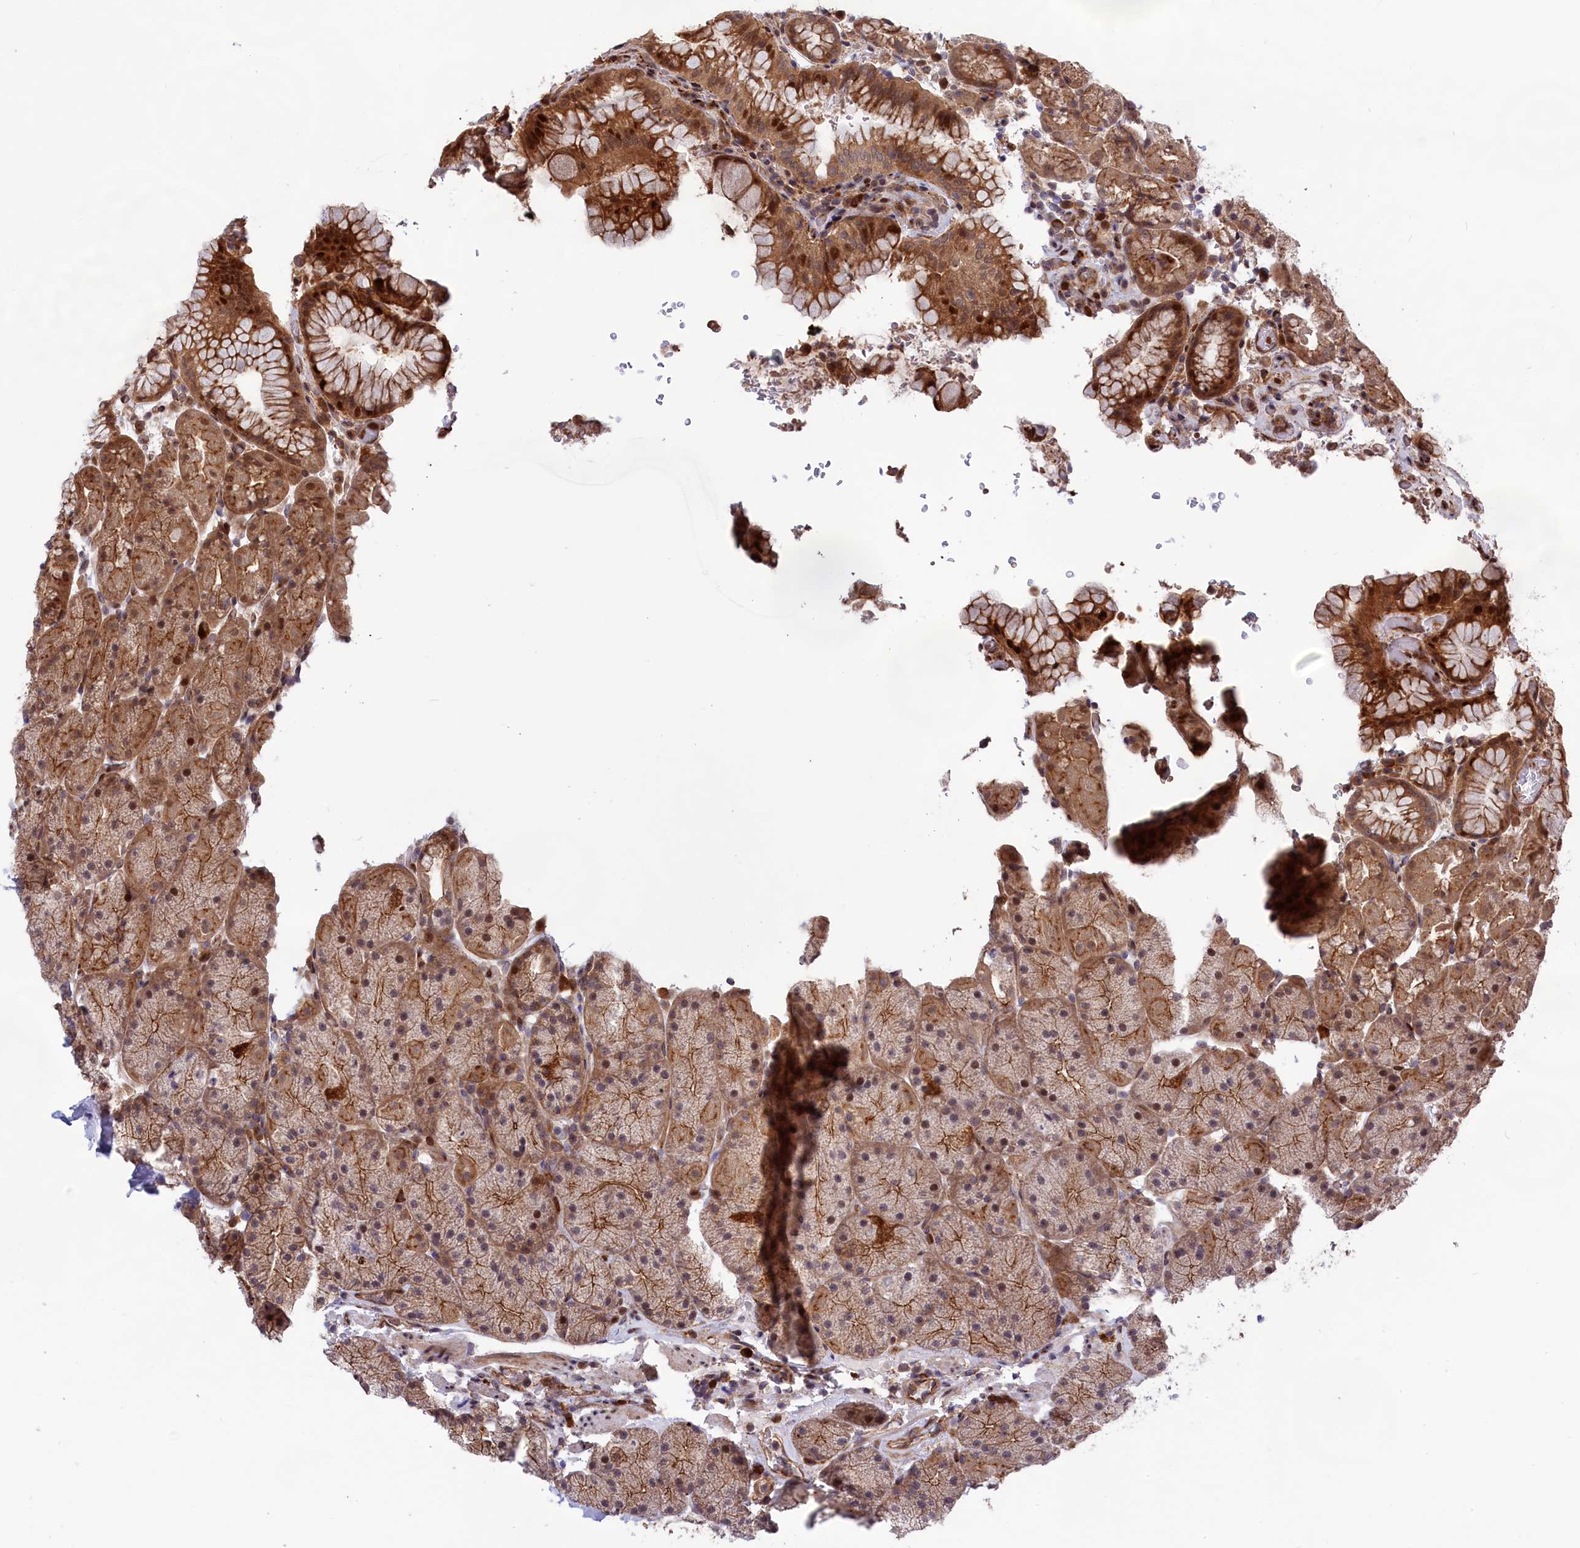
{"staining": {"intensity": "moderate", "quantity": ">75%", "location": "cytoplasmic/membranous,nuclear"}, "tissue": "stomach", "cell_type": "Glandular cells", "image_type": "normal", "snomed": [{"axis": "morphology", "description": "Normal tissue, NOS"}, {"axis": "topography", "description": "Stomach, upper"}, {"axis": "topography", "description": "Stomach, lower"}], "caption": "Benign stomach was stained to show a protein in brown. There is medium levels of moderate cytoplasmic/membranous,nuclear positivity in about >75% of glandular cells. (brown staining indicates protein expression, while blue staining denotes nuclei).", "gene": "DDX60L", "patient": {"sex": "male", "age": 67}}